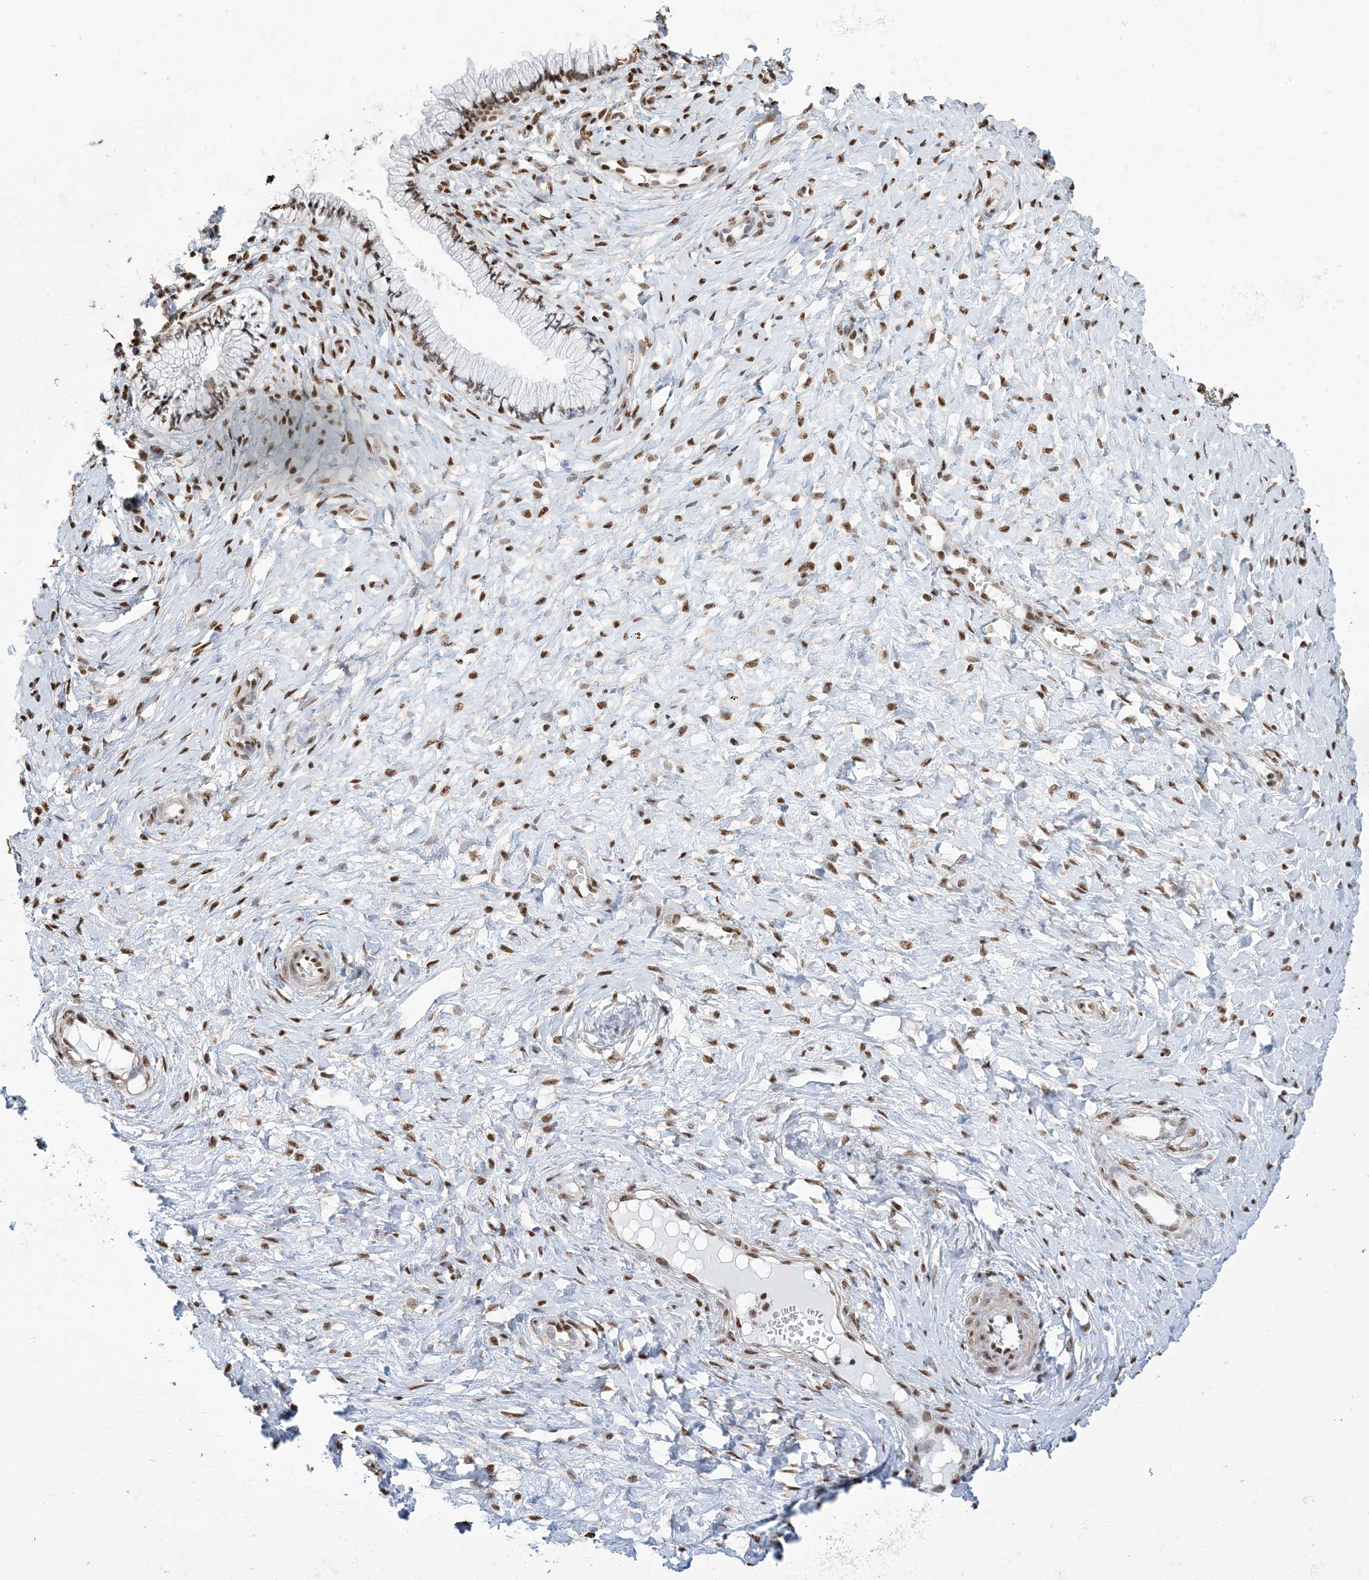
{"staining": {"intensity": "moderate", "quantity": ">75%", "location": "nuclear"}, "tissue": "cervix", "cell_type": "Glandular cells", "image_type": "normal", "snomed": [{"axis": "morphology", "description": "Normal tissue, NOS"}, {"axis": "topography", "description": "Cervix"}], "caption": "A medium amount of moderate nuclear expression is appreciated in approximately >75% of glandular cells in benign cervix. The protein is stained brown, and the nuclei are stained in blue (DAB (3,3'-diaminobenzidine) IHC with brightfield microscopy, high magnification).", "gene": "ZNF792", "patient": {"sex": "female", "age": 36}}